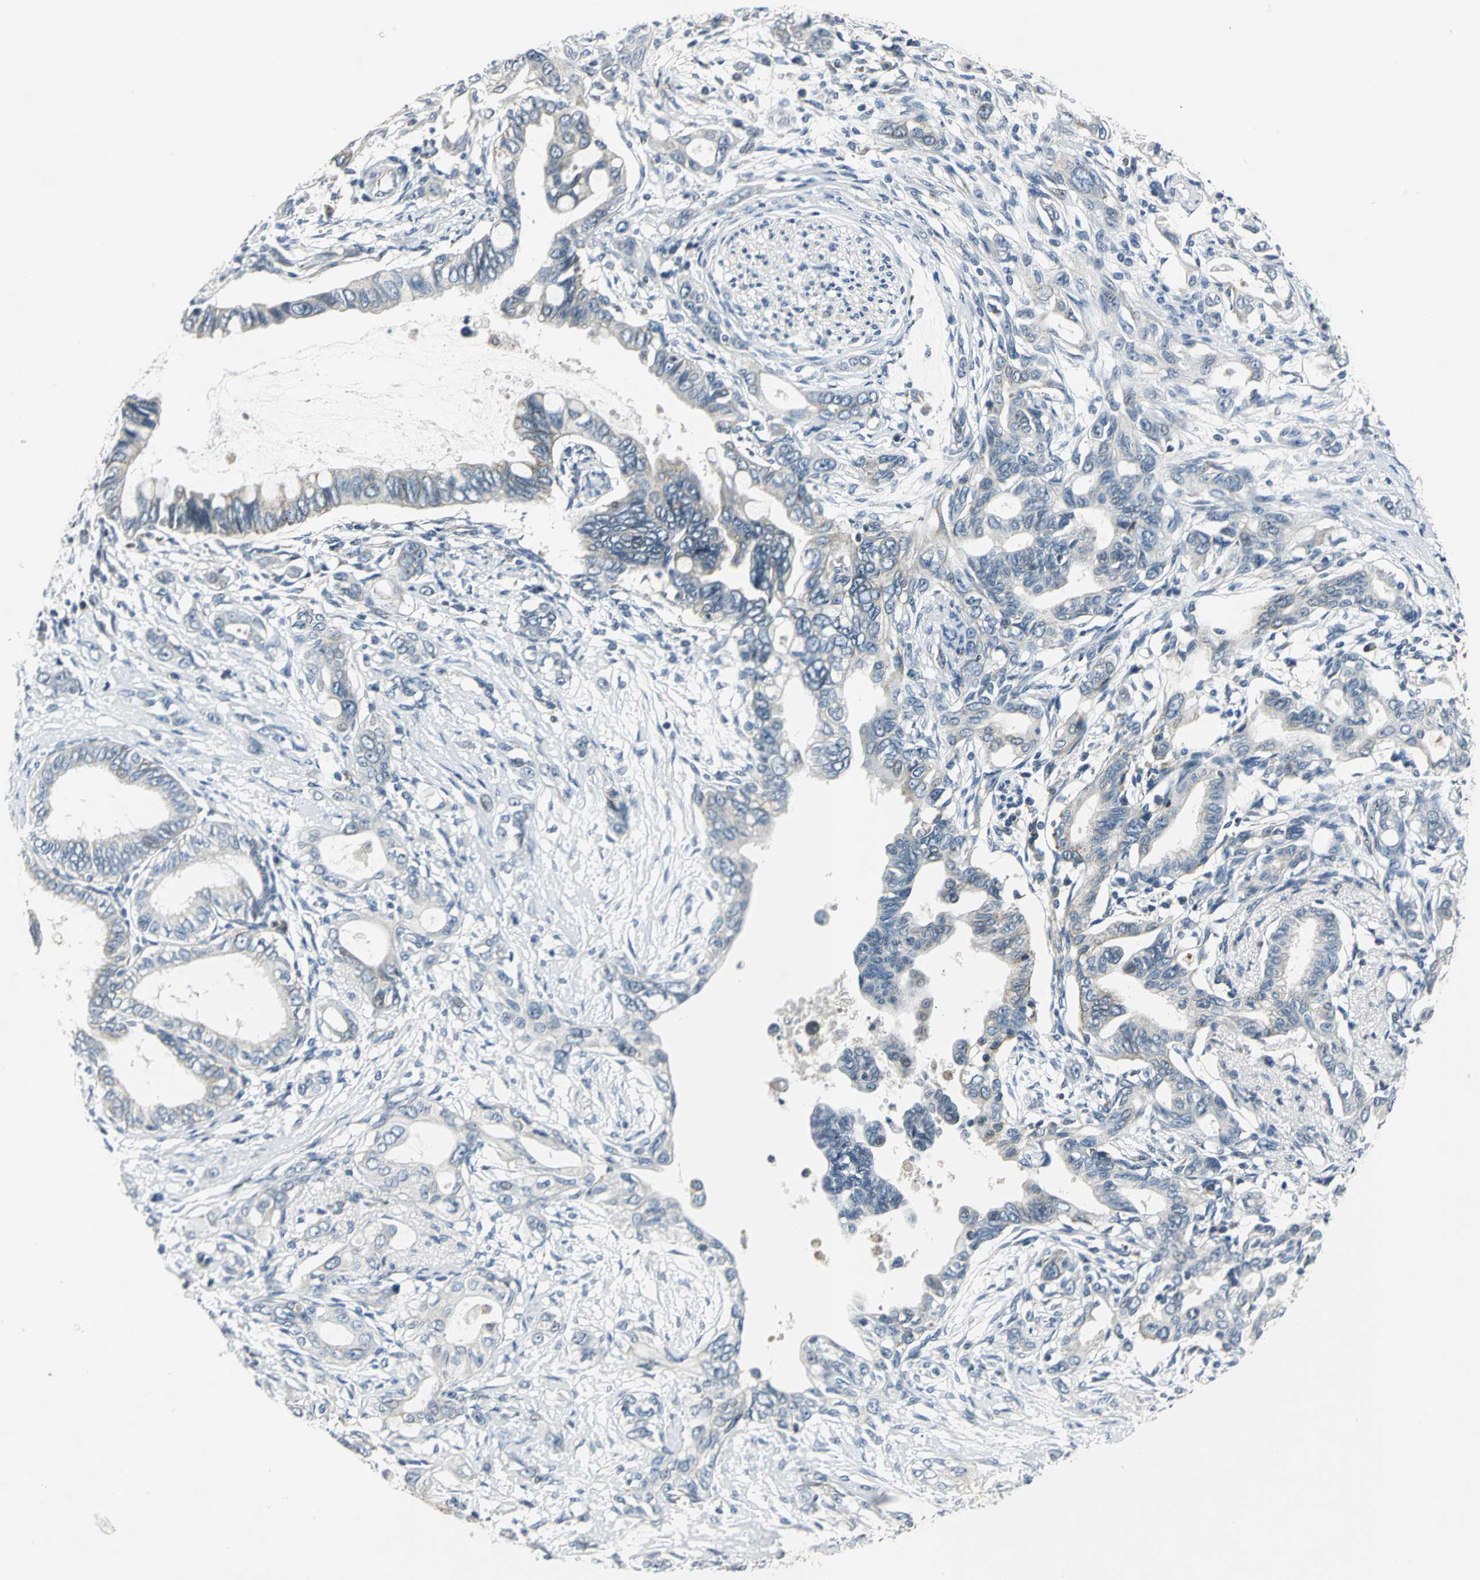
{"staining": {"intensity": "weak", "quantity": "25%-75%", "location": "cytoplasmic/membranous"}, "tissue": "pancreatic cancer", "cell_type": "Tumor cells", "image_type": "cancer", "snomed": [{"axis": "morphology", "description": "Adenocarcinoma, NOS"}, {"axis": "topography", "description": "Pancreas"}], "caption": "This micrograph exhibits IHC staining of human pancreatic cancer, with low weak cytoplasmic/membranous positivity in approximately 25%-75% of tumor cells.", "gene": "USP40", "patient": {"sex": "female", "age": 60}}